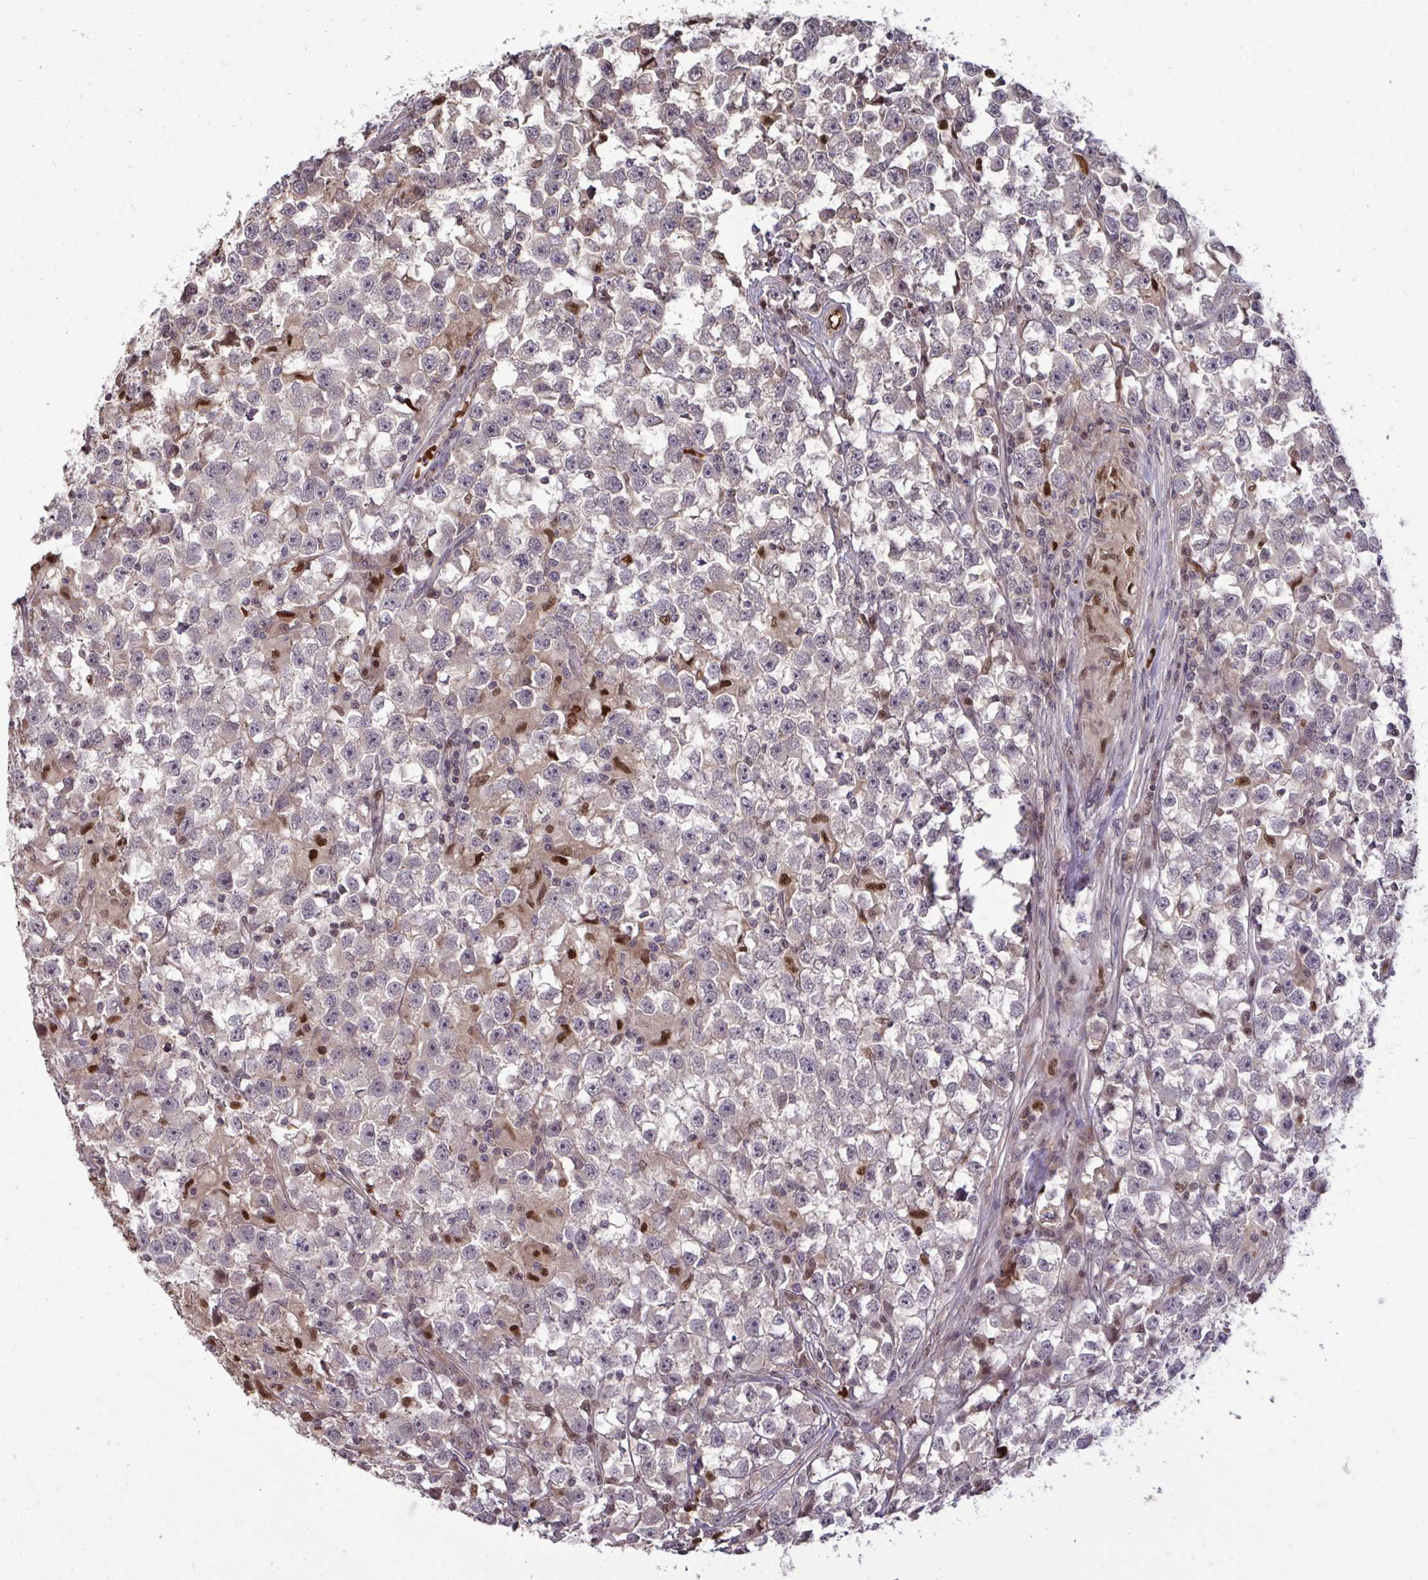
{"staining": {"intensity": "weak", "quantity": "25%-75%", "location": "cytoplasmic/membranous"}, "tissue": "testis cancer", "cell_type": "Tumor cells", "image_type": "cancer", "snomed": [{"axis": "morphology", "description": "Seminoma, NOS"}, {"axis": "topography", "description": "Testis"}], "caption": "Testis seminoma stained with a protein marker demonstrates weak staining in tumor cells.", "gene": "ZSCAN9", "patient": {"sex": "male", "age": 33}}